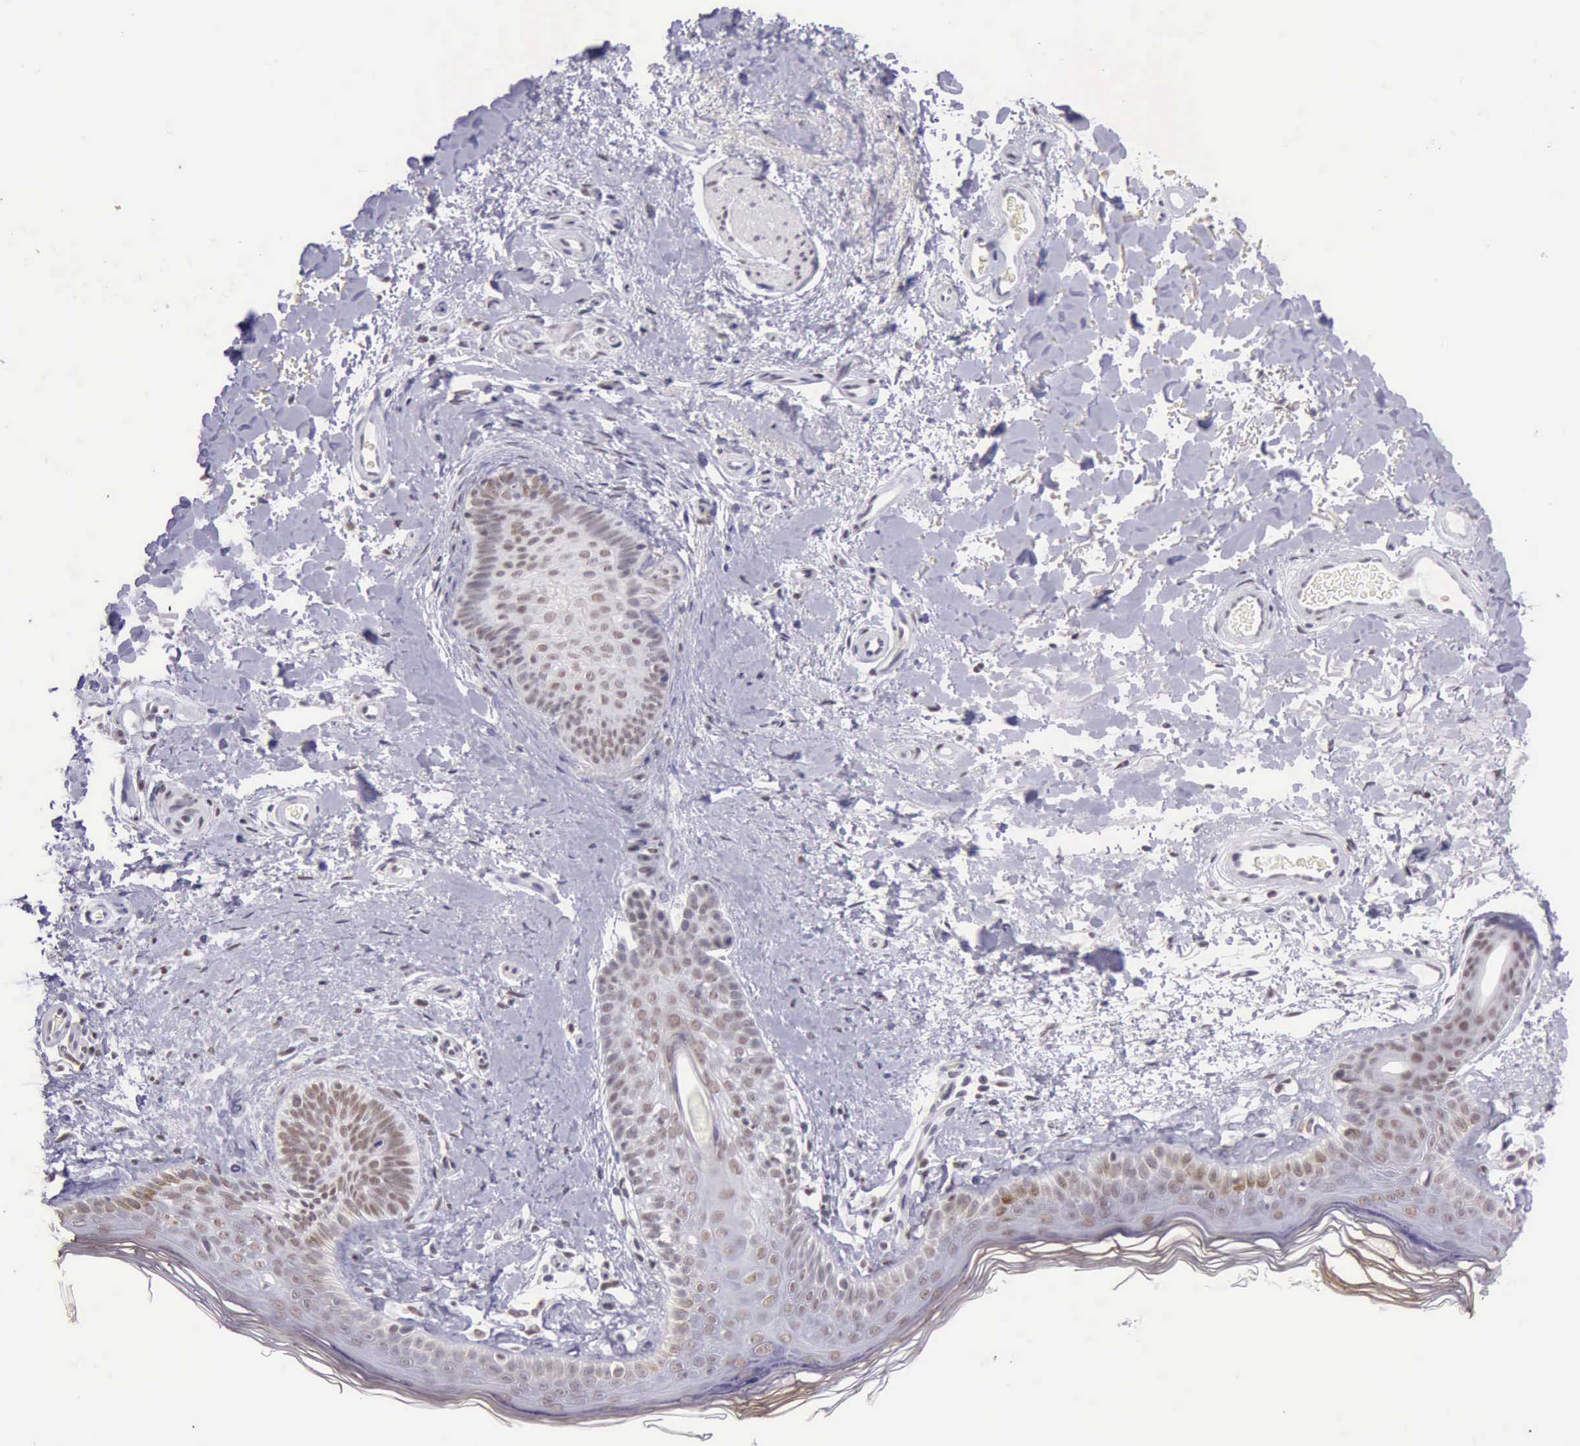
{"staining": {"intensity": "weak", "quantity": ">75%", "location": "cytoplasmic/membranous"}, "tissue": "skin", "cell_type": "Fibroblasts", "image_type": "normal", "snomed": [{"axis": "morphology", "description": "Normal tissue, NOS"}, {"axis": "topography", "description": "Skin"}], "caption": "Protein staining of unremarkable skin shows weak cytoplasmic/membranous staining in about >75% of fibroblasts.", "gene": "EP300", "patient": {"sex": "male", "age": 63}}